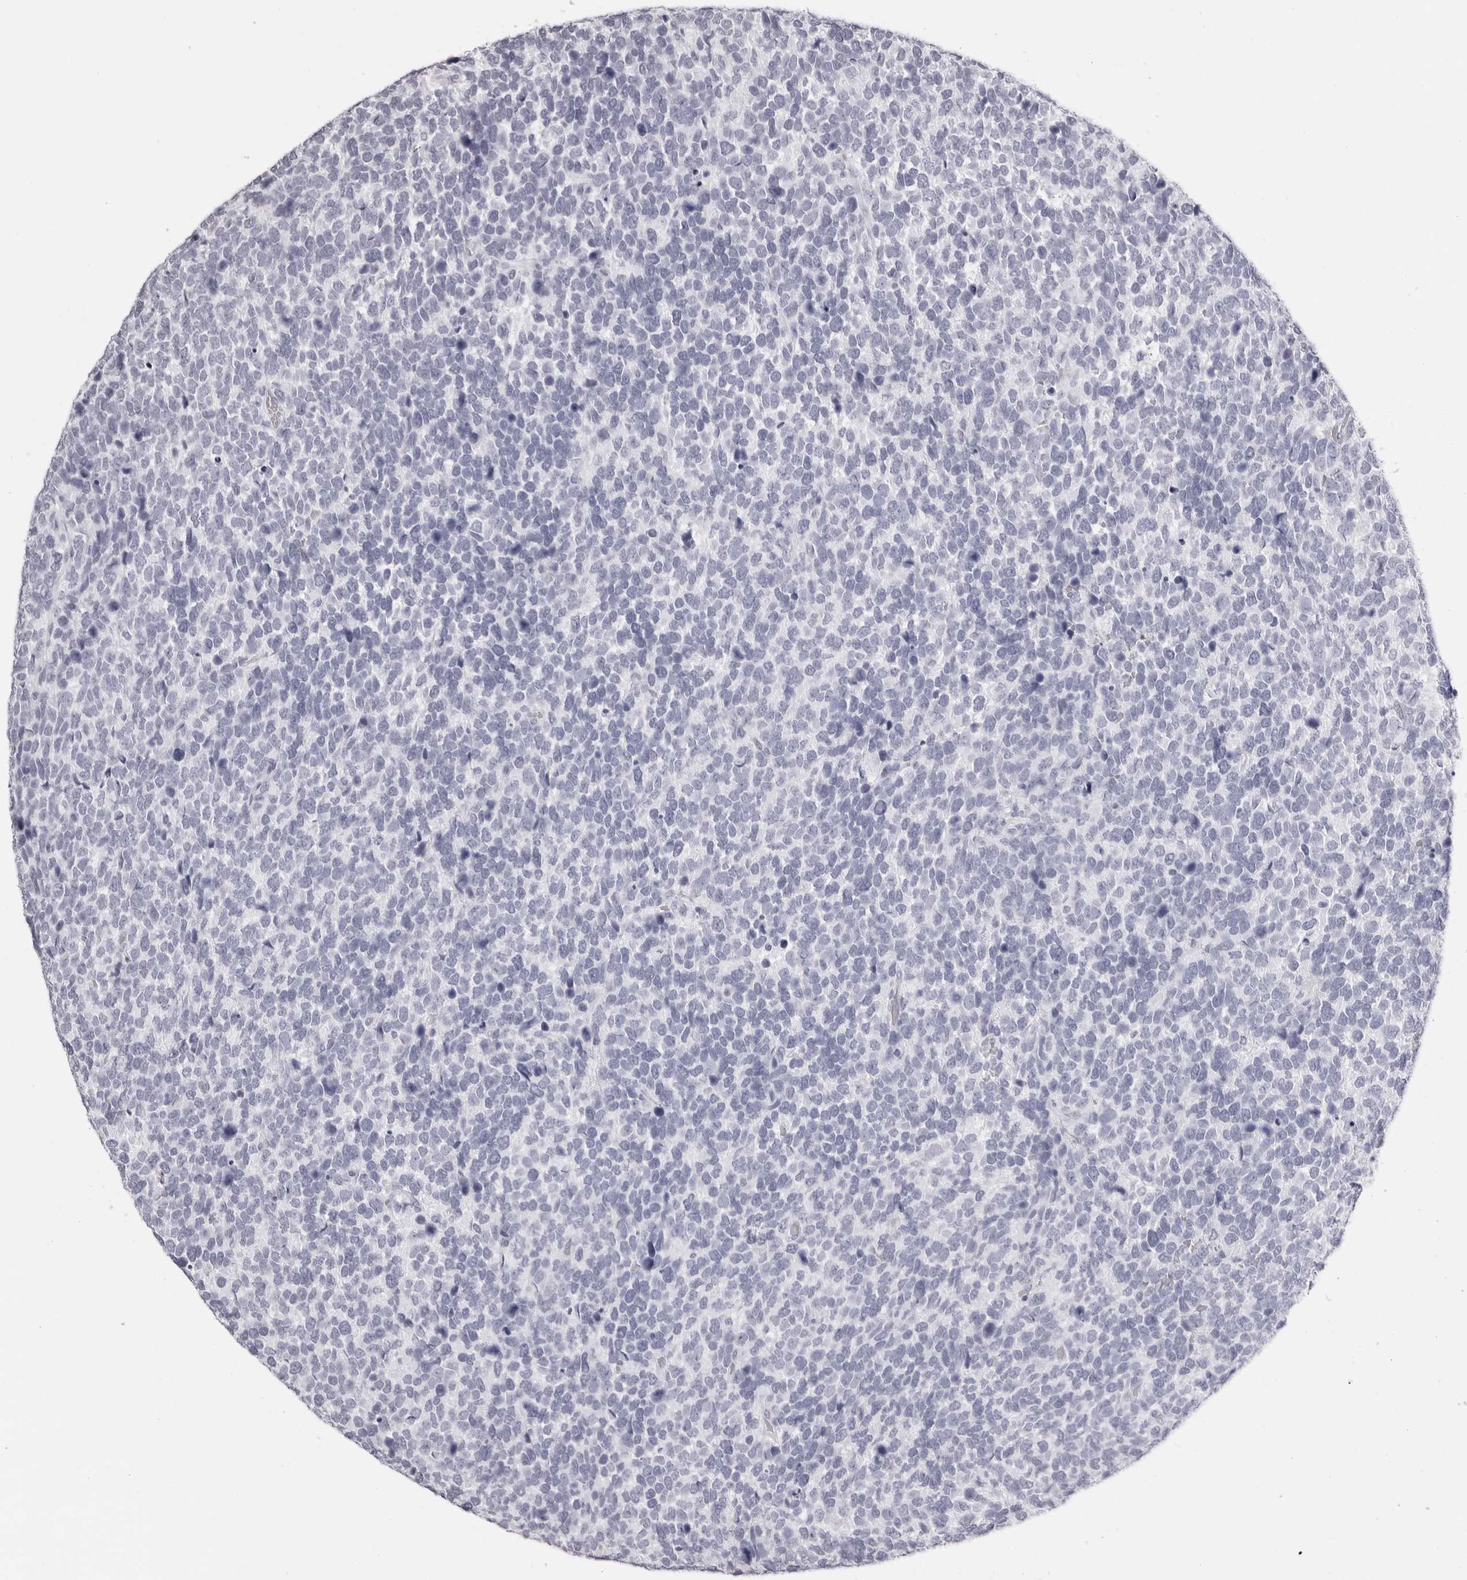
{"staining": {"intensity": "negative", "quantity": "none", "location": "none"}, "tissue": "urothelial cancer", "cell_type": "Tumor cells", "image_type": "cancer", "snomed": [{"axis": "morphology", "description": "Urothelial carcinoma, High grade"}, {"axis": "topography", "description": "Urinary bladder"}], "caption": "Tumor cells are negative for brown protein staining in urothelial carcinoma (high-grade).", "gene": "RHO", "patient": {"sex": "female", "age": 82}}